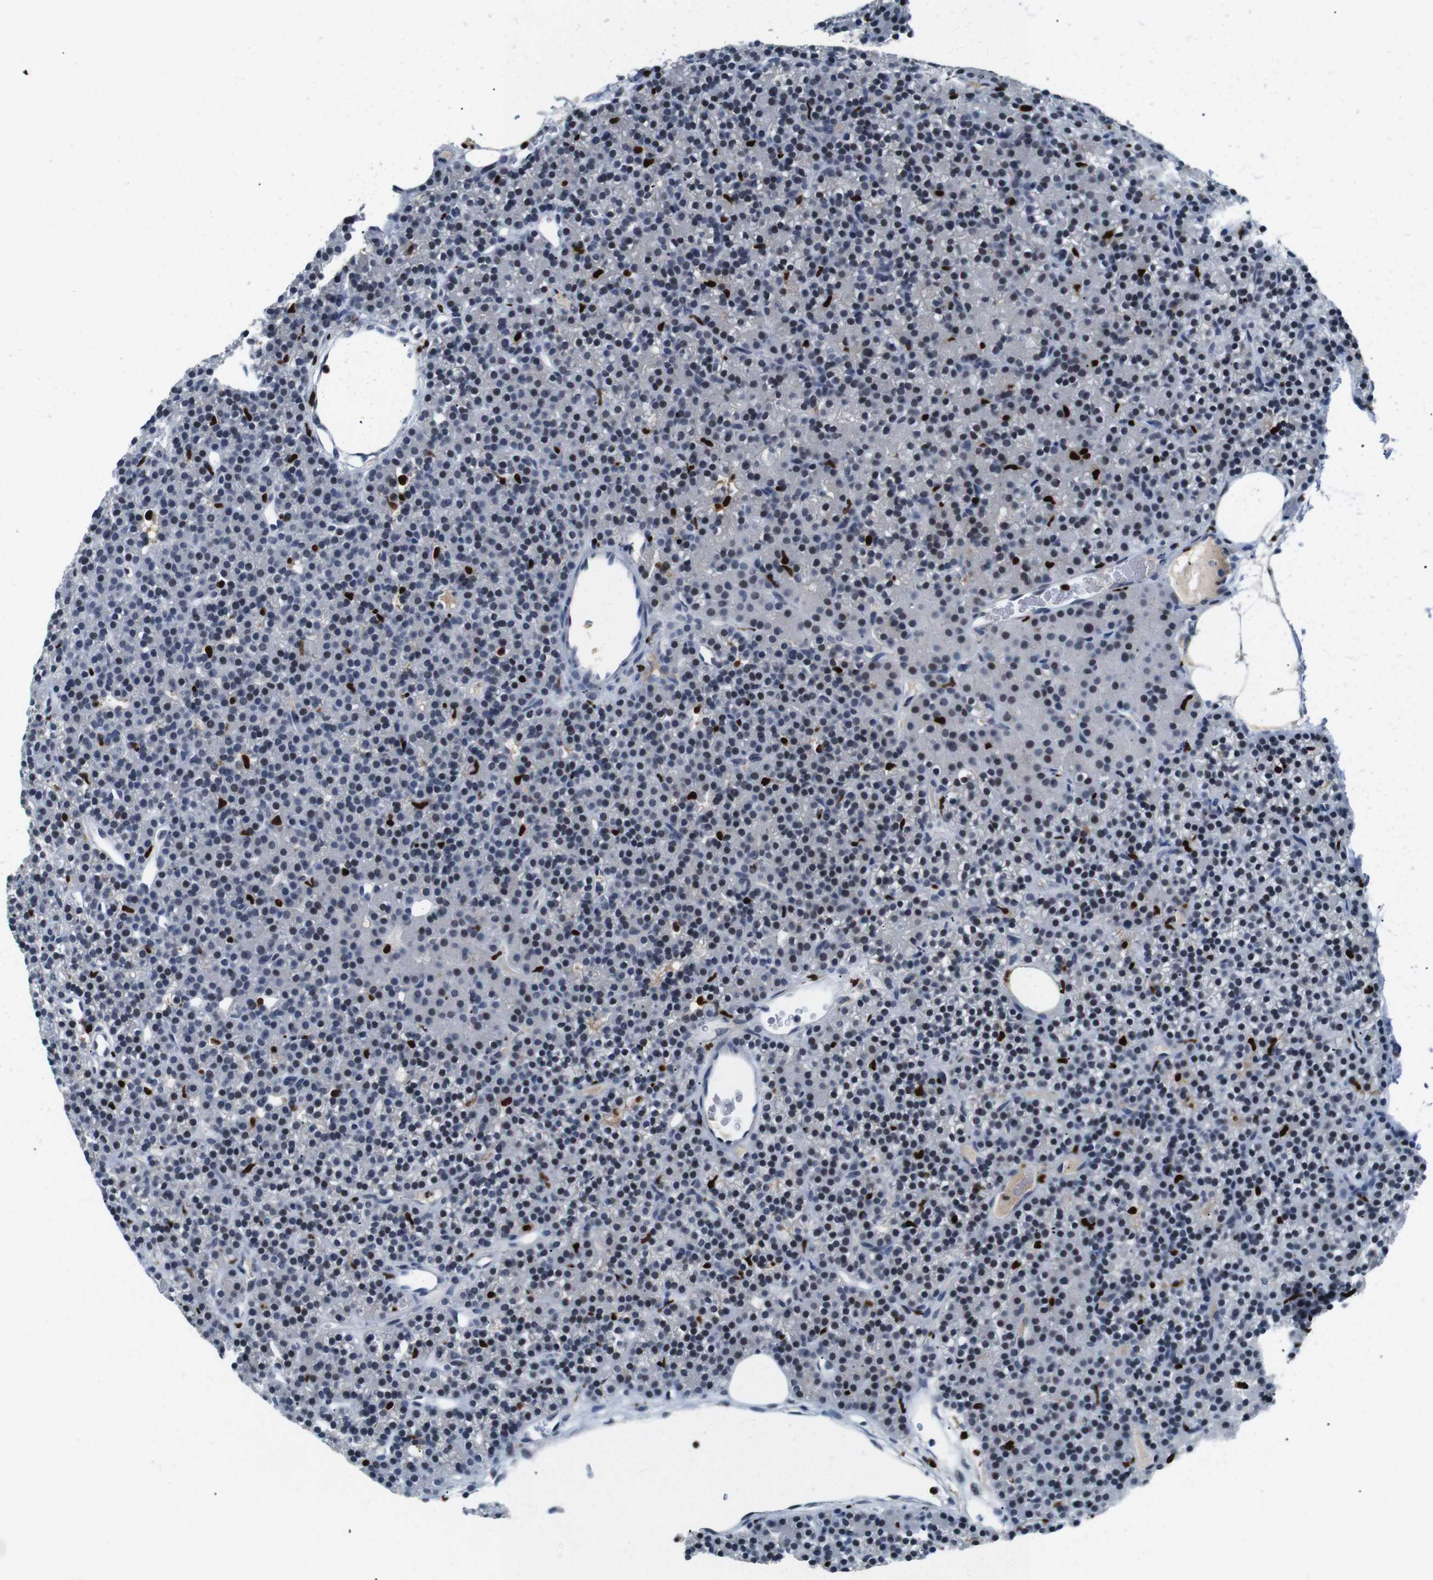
{"staining": {"intensity": "moderate", "quantity": "<25%", "location": "nuclear"}, "tissue": "parathyroid gland", "cell_type": "Glandular cells", "image_type": "normal", "snomed": [{"axis": "morphology", "description": "Normal tissue, NOS"}, {"axis": "morphology", "description": "Hyperplasia, NOS"}, {"axis": "topography", "description": "Parathyroid gland"}], "caption": "This image demonstrates IHC staining of normal parathyroid gland, with low moderate nuclear expression in about <25% of glandular cells.", "gene": "IRF8", "patient": {"sex": "male", "age": 44}}